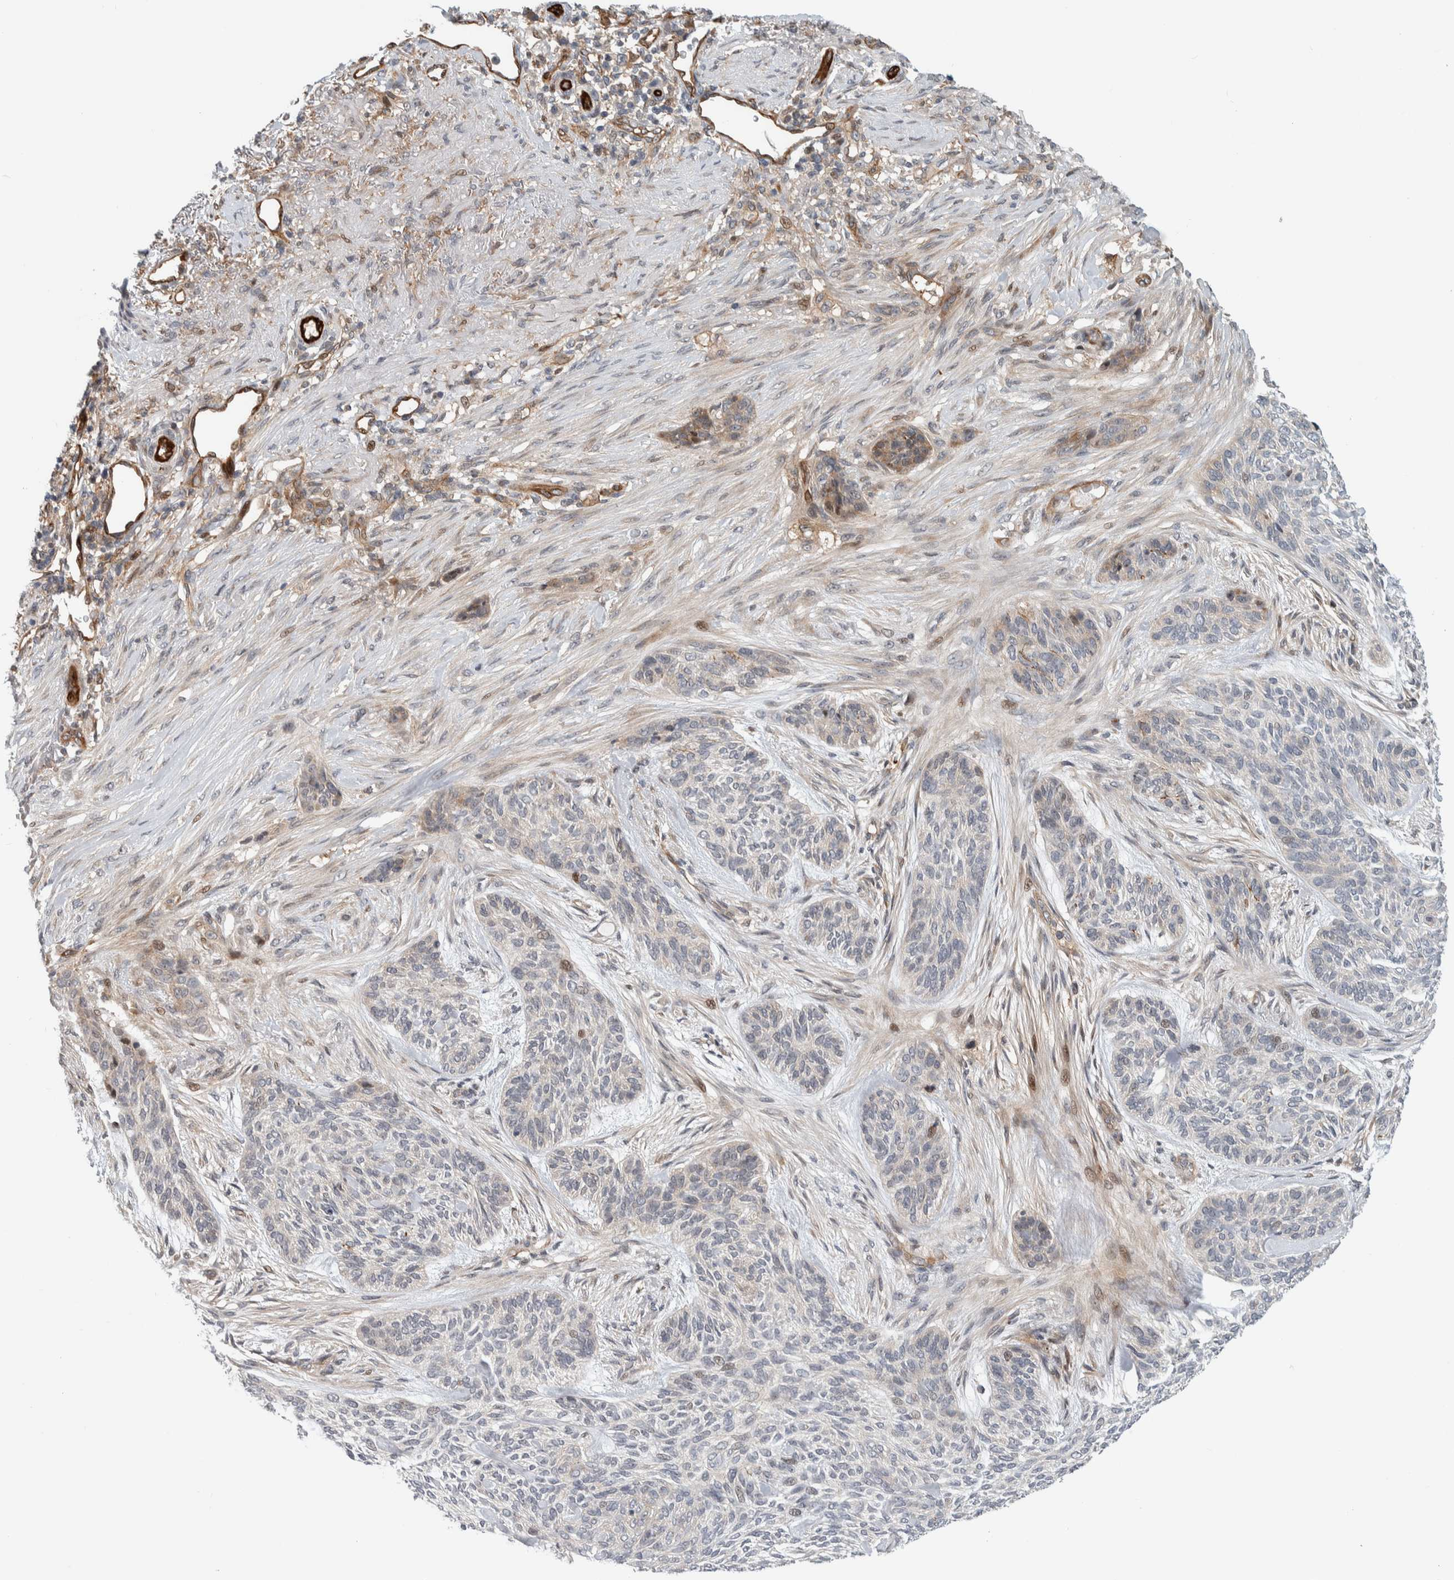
{"staining": {"intensity": "negative", "quantity": "none", "location": "none"}, "tissue": "skin cancer", "cell_type": "Tumor cells", "image_type": "cancer", "snomed": [{"axis": "morphology", "description": "Basal cell carcinoma"}, {"axis": "topography", "description": "Skin"}], "caption": "A micrograph of human basal cell carcinoma (skin) is negative for staining in tumor cells. (DAB IHC, high magnification).", "gene": "MSL1", "patient": {"sex": "male", "age": 55}}